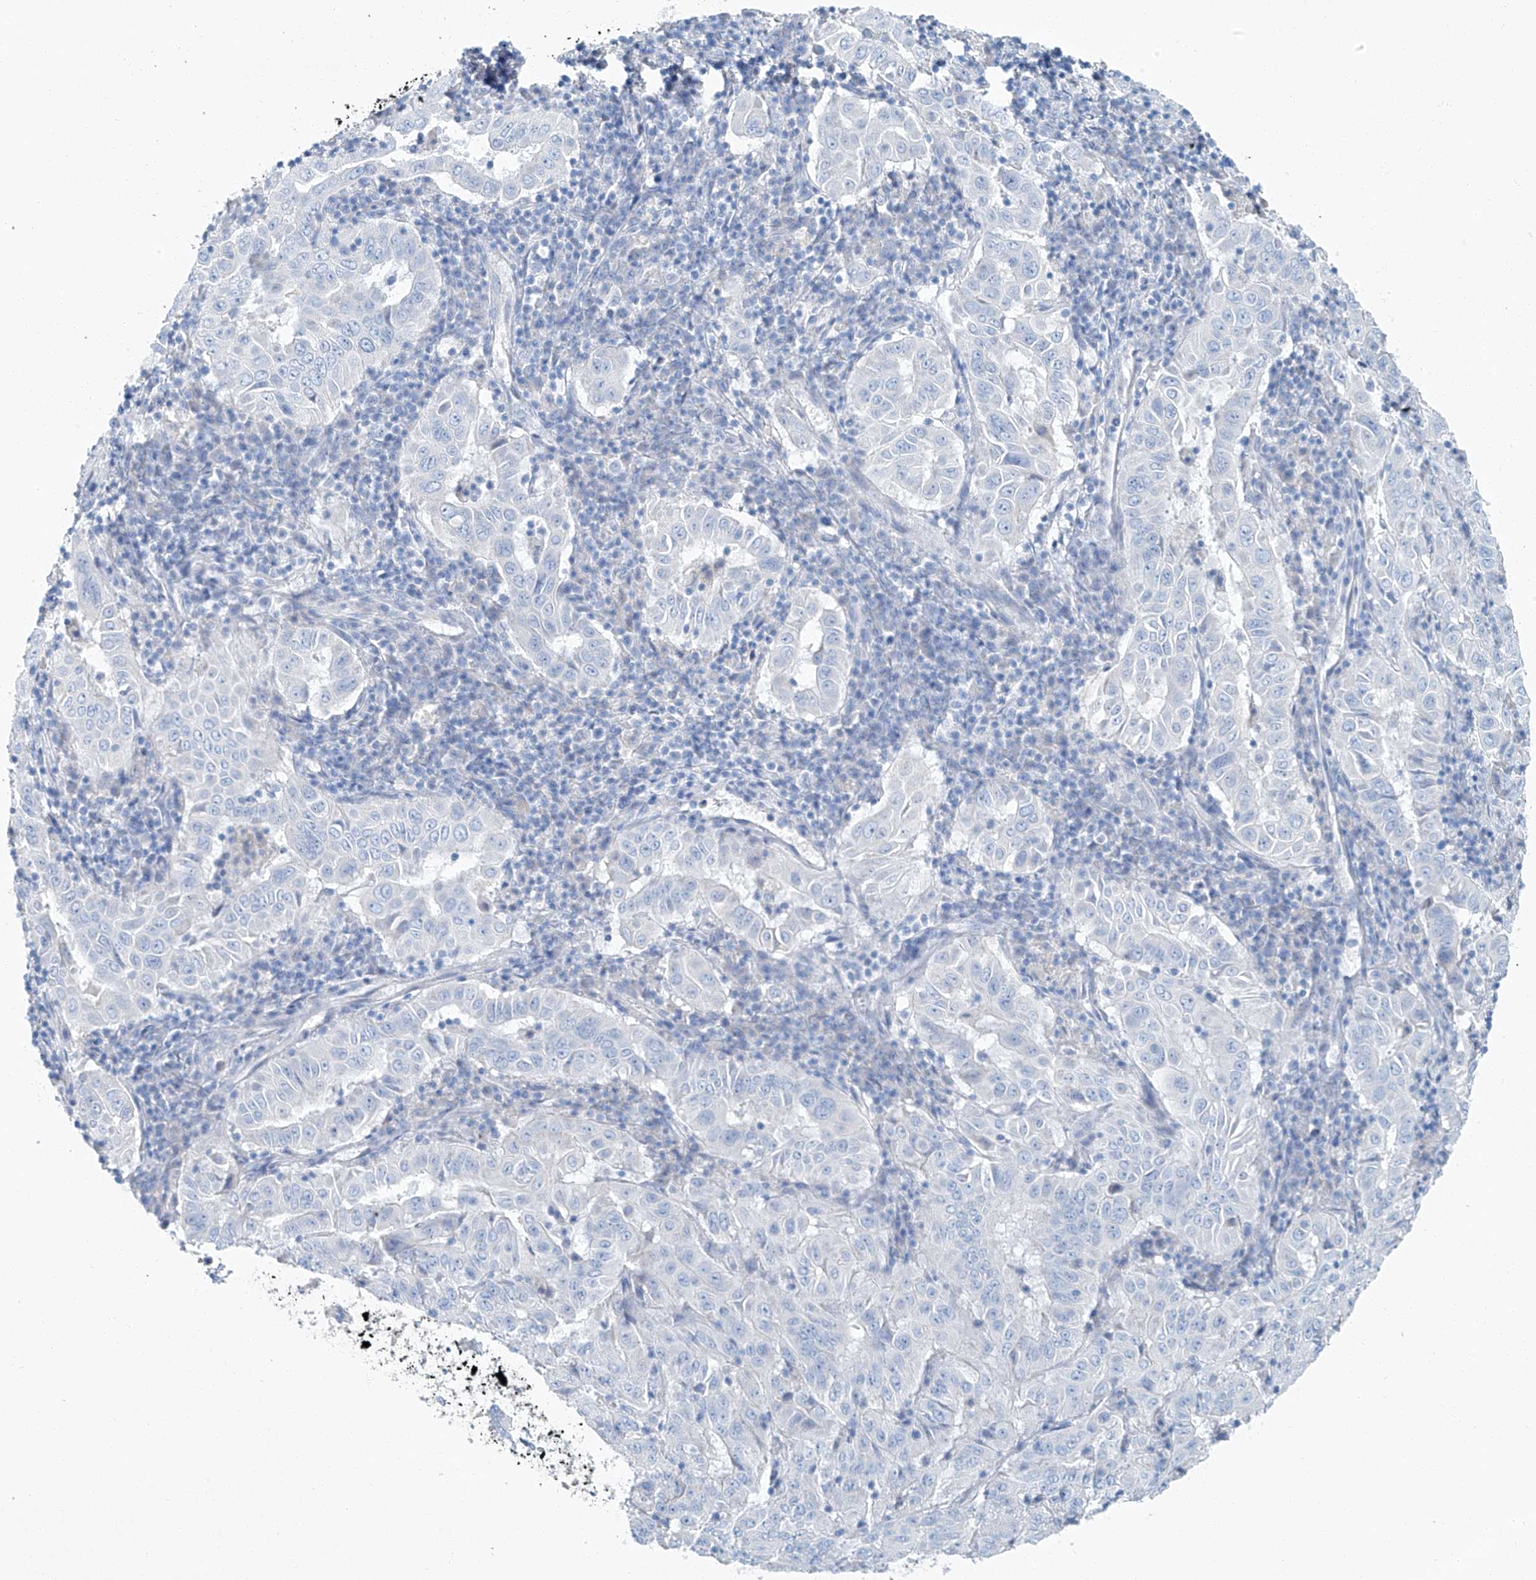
{"staining": {"intensity": "negative", "quantity": "none", "location": "none"}, "tissue": "pancreatic cancer", "cell_type": "Tumor cells", "image_type": "cancer", "snomed": [{"axis": "morphology", "description": "Adenocarcinoma, NOS"}, {"axis": "topography", "description": "Pancreas"}], "caption": "An image of human adenocarcinoma (pancreatic) is negative for staining in tumor cells.", "gene": "C1orf87", "patient": {"sex": "male", "age": 63}}